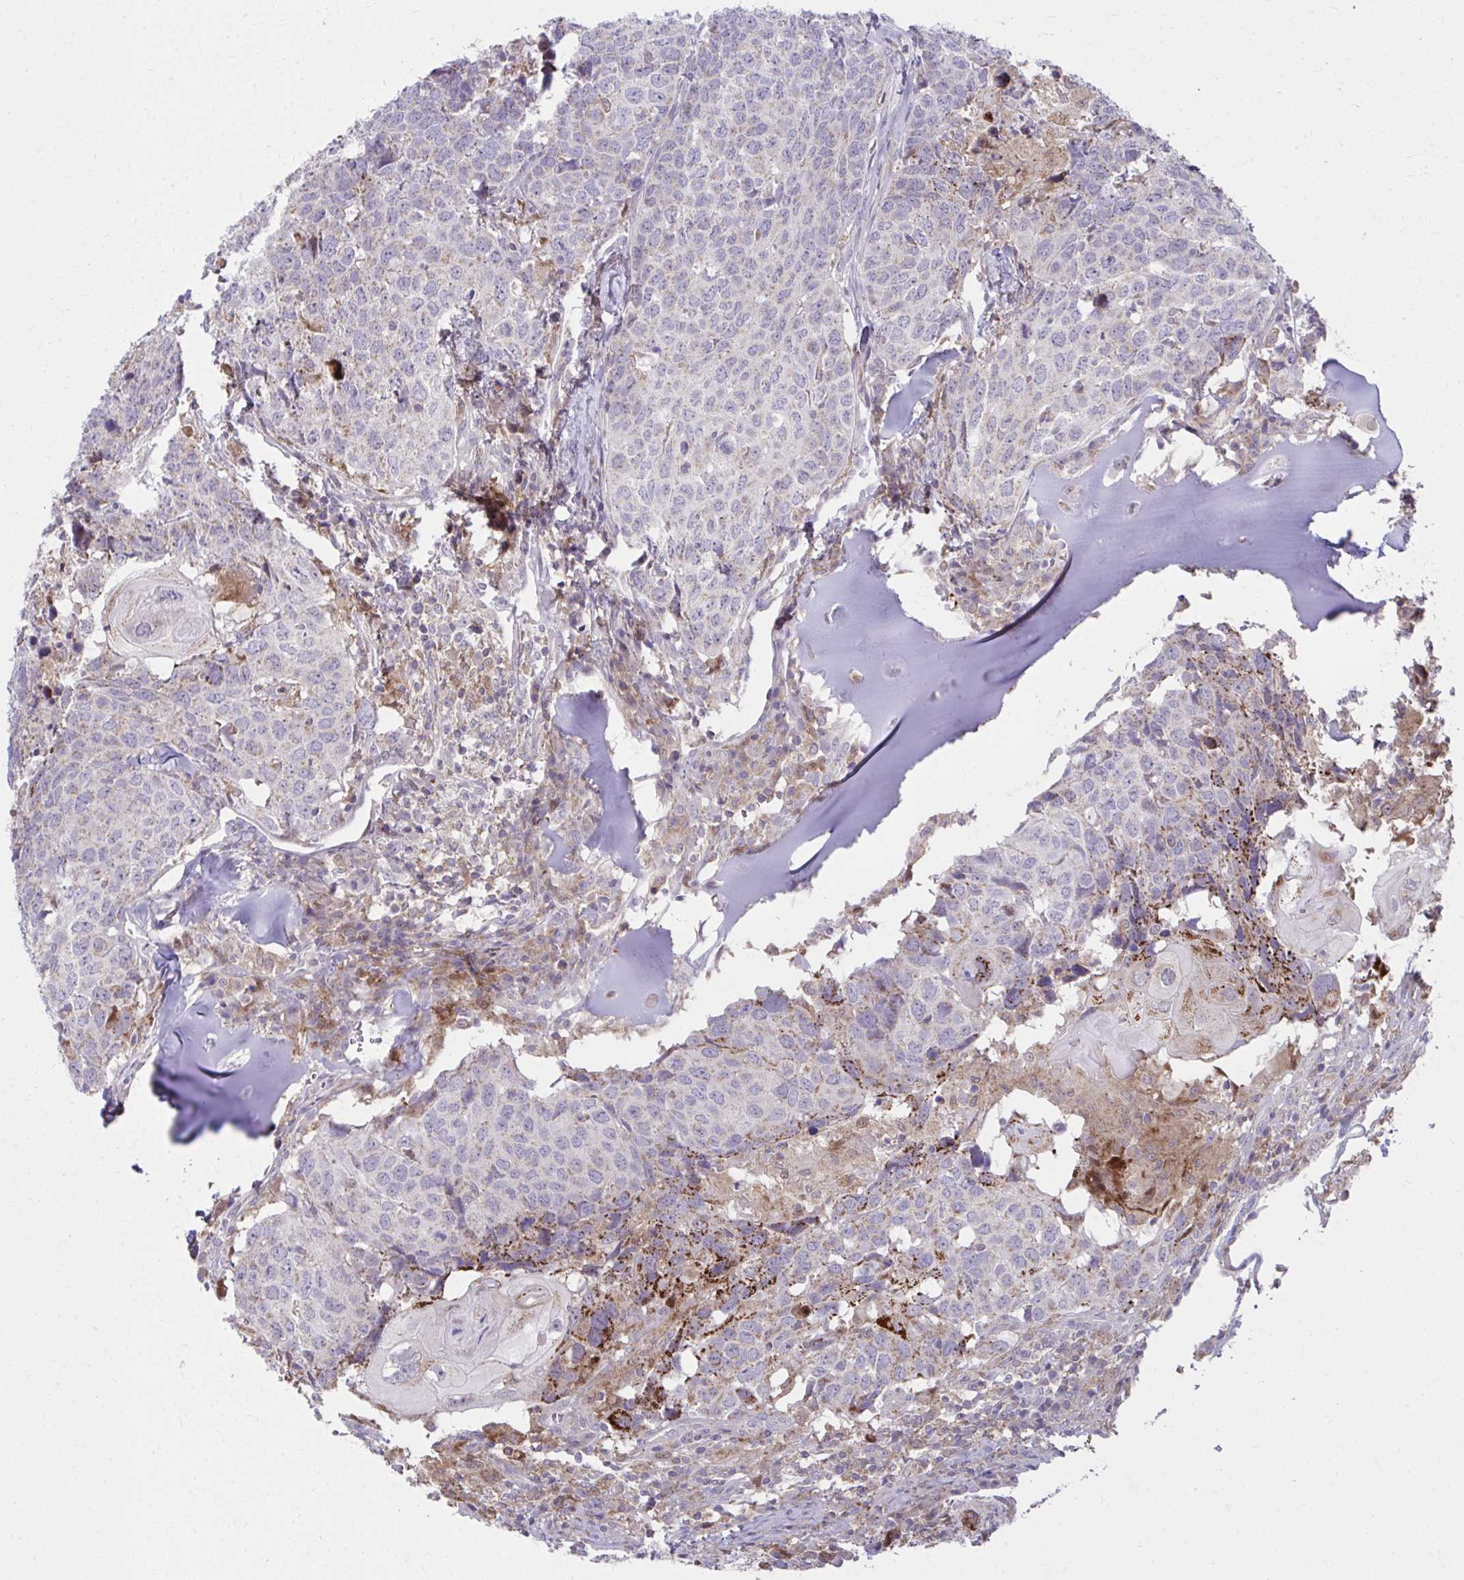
{"staining": {"intensity": "negative", "quantity": "none", "location": "none"}, "tissue": "head and neck cancer", "cell_type": "Tumor cells", "image_type": "cancer", "snomed": [{"axis": "morphology", "description": "Normal tissue, NOS"}, {"axis": "morphology", "description": "Squamous cell carcinoma, NOS"}, {"axis": "topography", "description": "Skeletal muscle"}, {"axis": "topography", "description": "Vascular tissue"}, {"axis": "topography", "description": "Peripheral nerve tissue"}, {"axis": "topography", "description": "Head-Neck"}], "caption": "This is an immunohistochemistry photomicrograph of human squamous cell carcinoma (head and neck). There is no positivity in tumor cells.", "gene": "C16orf54", "patient": {"sex": "male", "age": 66}}